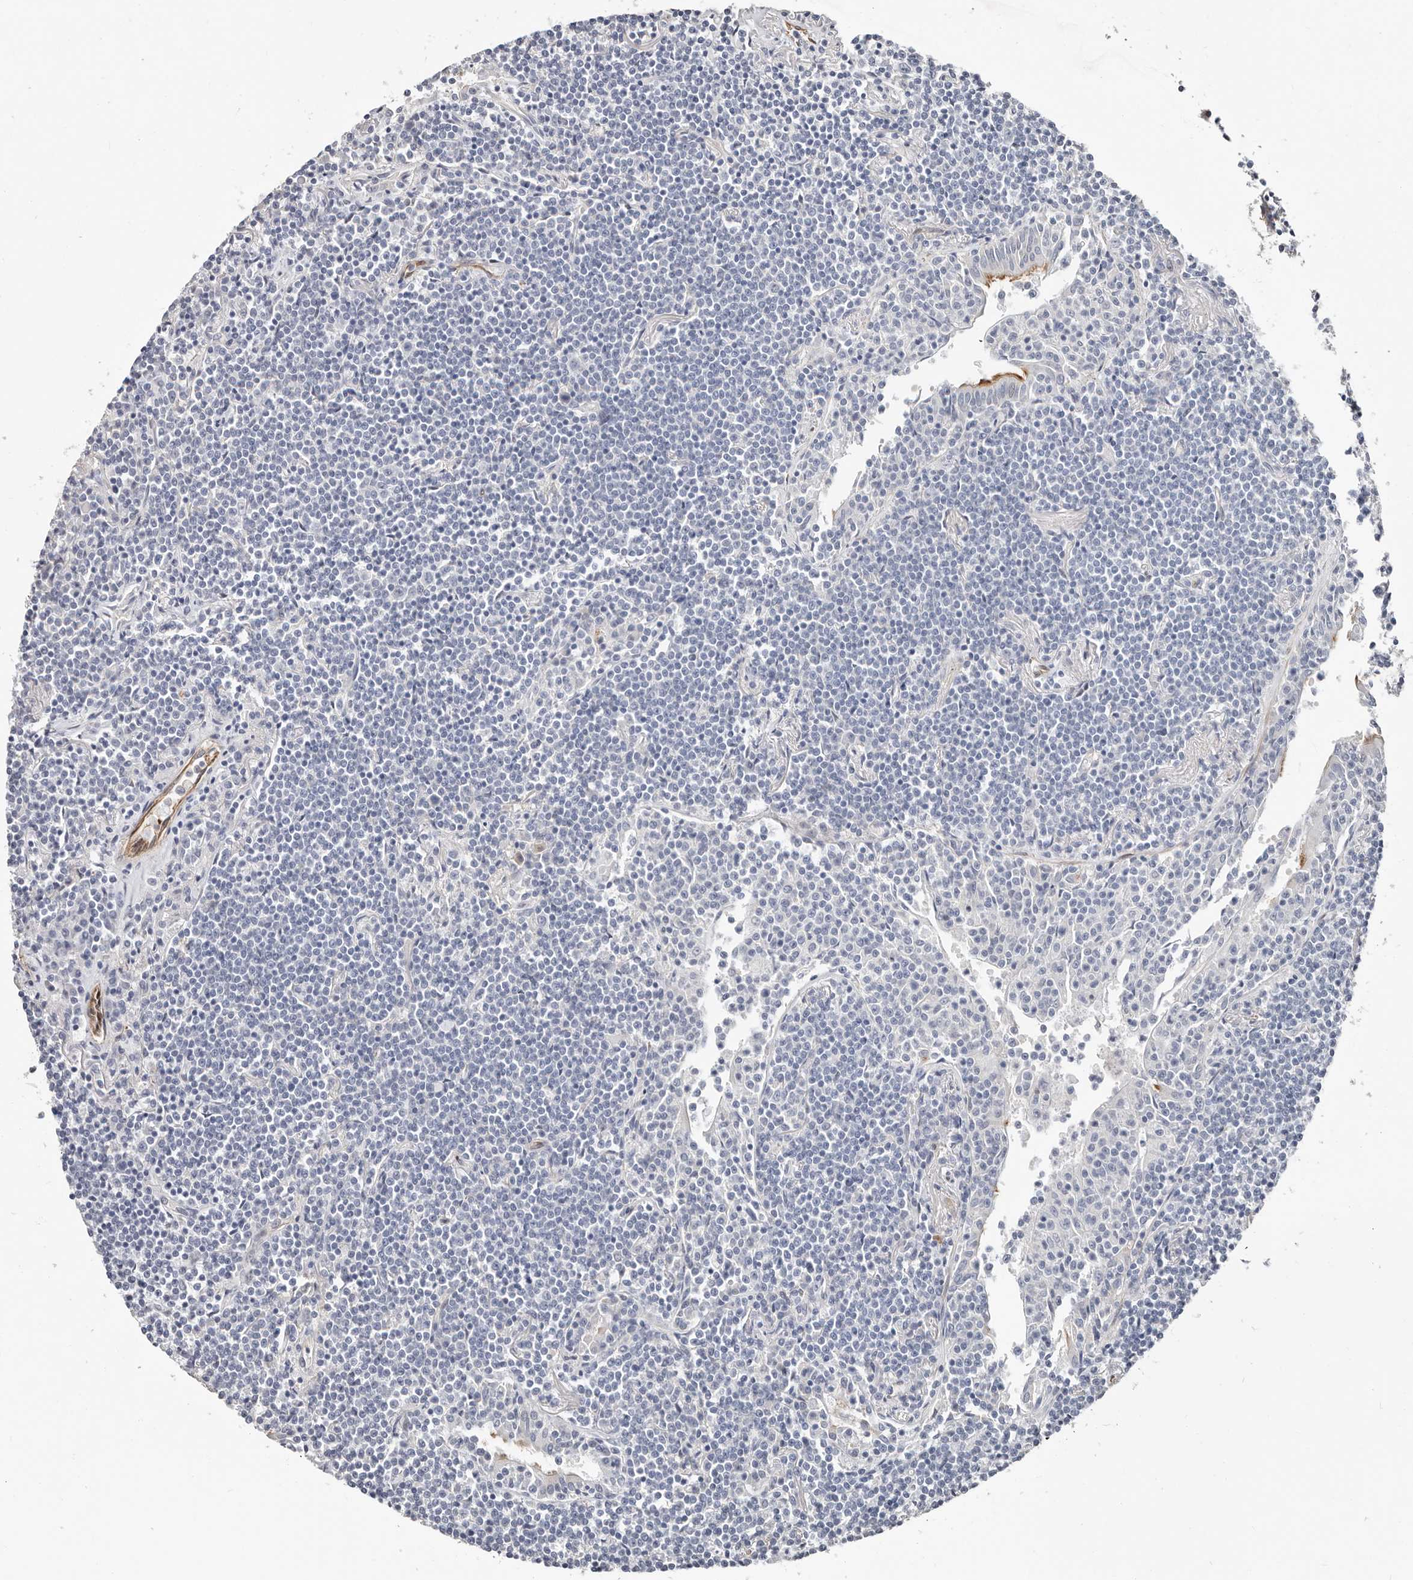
{"staining": {"intensity": "negative", "quantity": "none", "location": "none"}, "tissue": "lymphoma", "cell_type": "Tumor cells", "image_type": "cancer", "snomed": [{"axis": "morphology", "description": "Malignant lymphoma, non-Hodgkin's type, Low grade"}, {"axis": "topography", "description": "Lung"}], "caption": "The image reveals no staining of tumor cells in lymphoma.", "gene": "ASRGL1", "patient": {"sex": "female", "age": 71}}